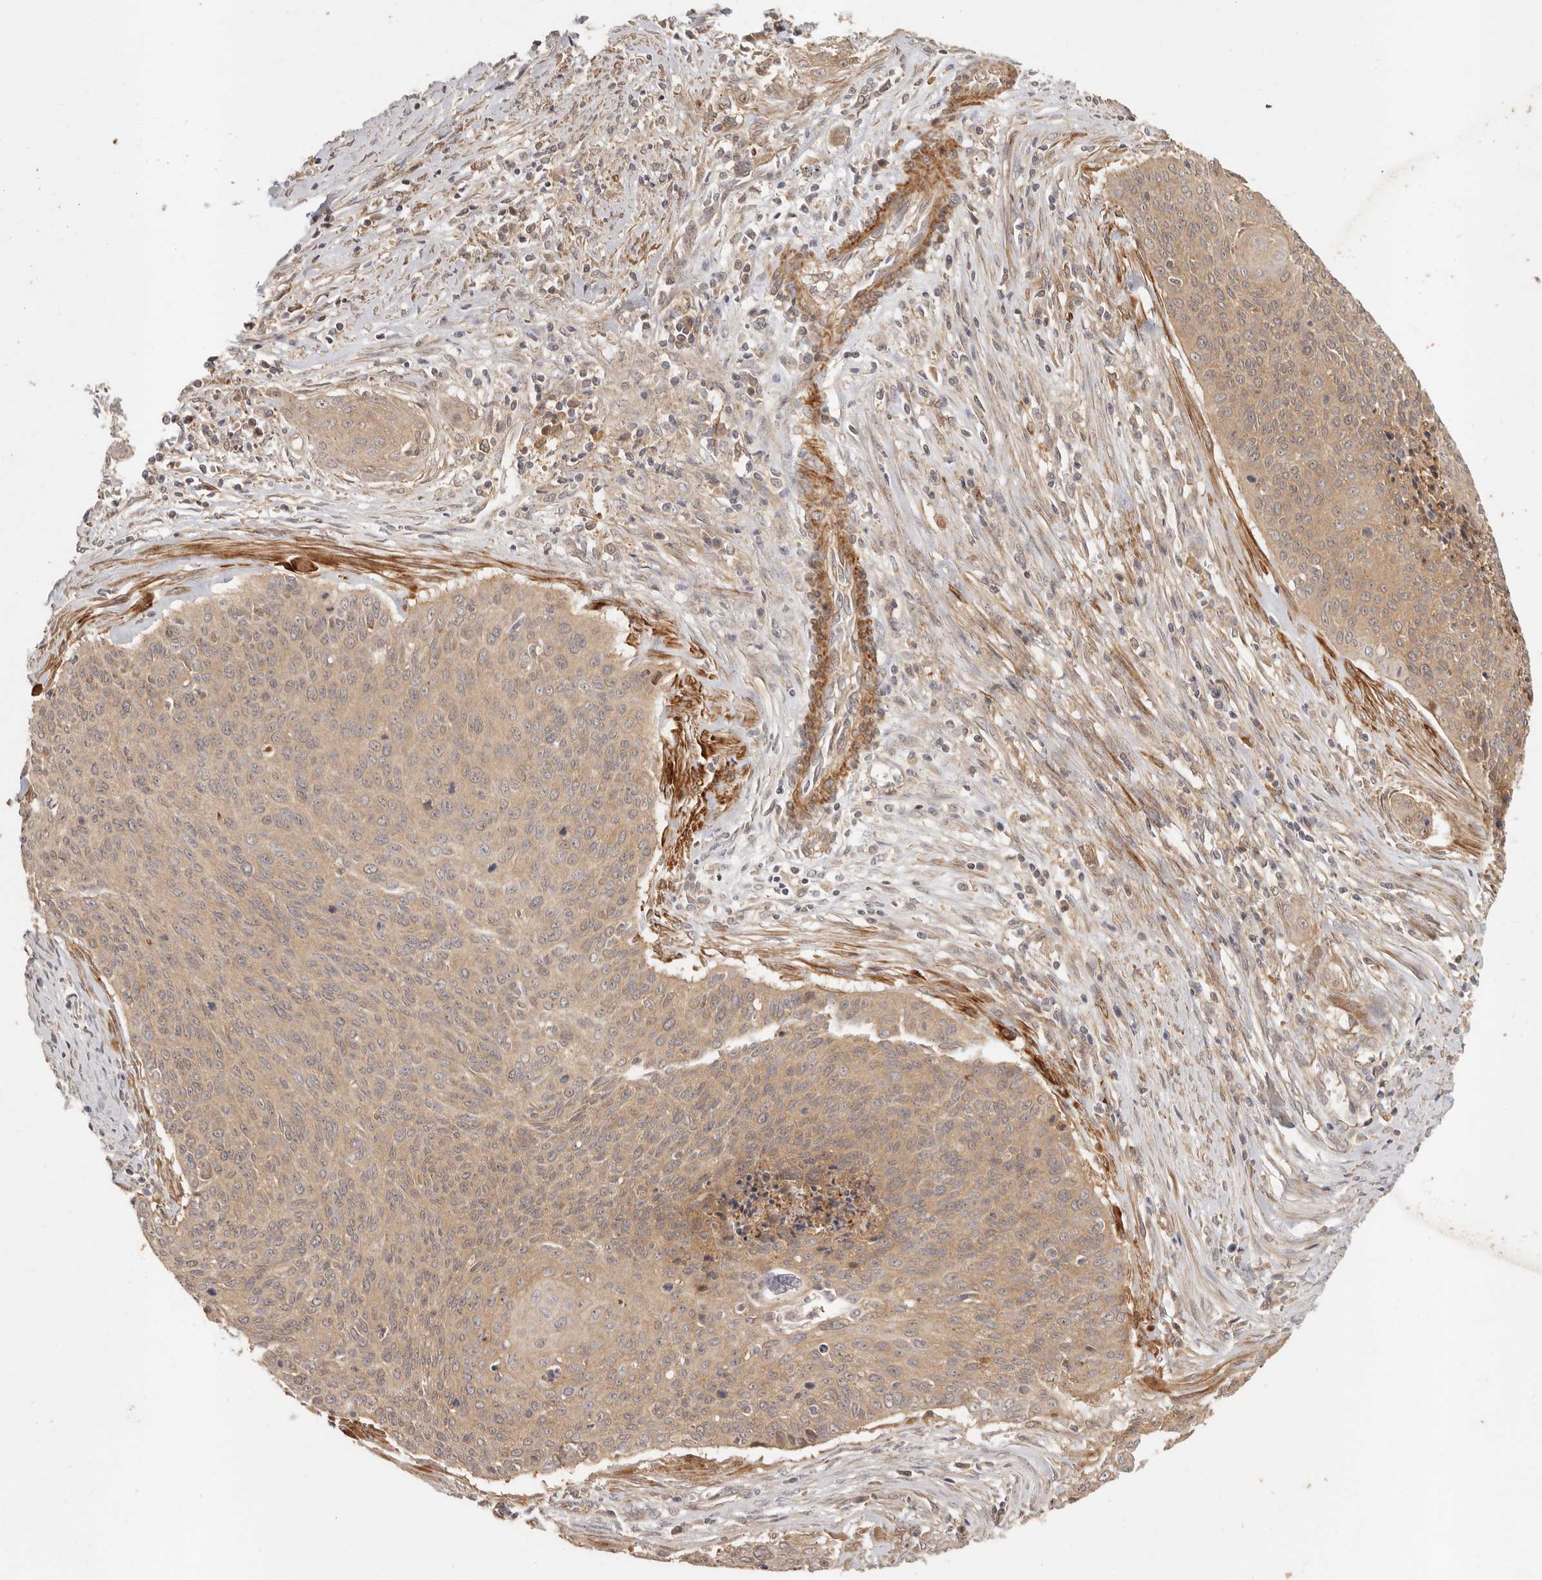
{"staining": {"intensity": "moderate", "quantity": ">75%", "location": "cytoplasmic/membranous"}, "tissue": "cervical cancer", "cell_type": "Tumor cells", "image_type": "cancer", "snomed": [{"axis": "morphology", "description": "Squamous cell carcinoma, NOS"}, {"axis": "topography", "description": "Cervix"}], "caption": "Immunohistochemical staining of cervical cancer (squamous cell carcinoma) demonstrates medium levels of moderate cytoplasmic/membranous protein expression in about >75% of tumor cells. (DAB IHC, brown staining for protein, blue staining for nuclei).", "gene": "VIPR1", "patient": {"sex": "female", "age": 55}}